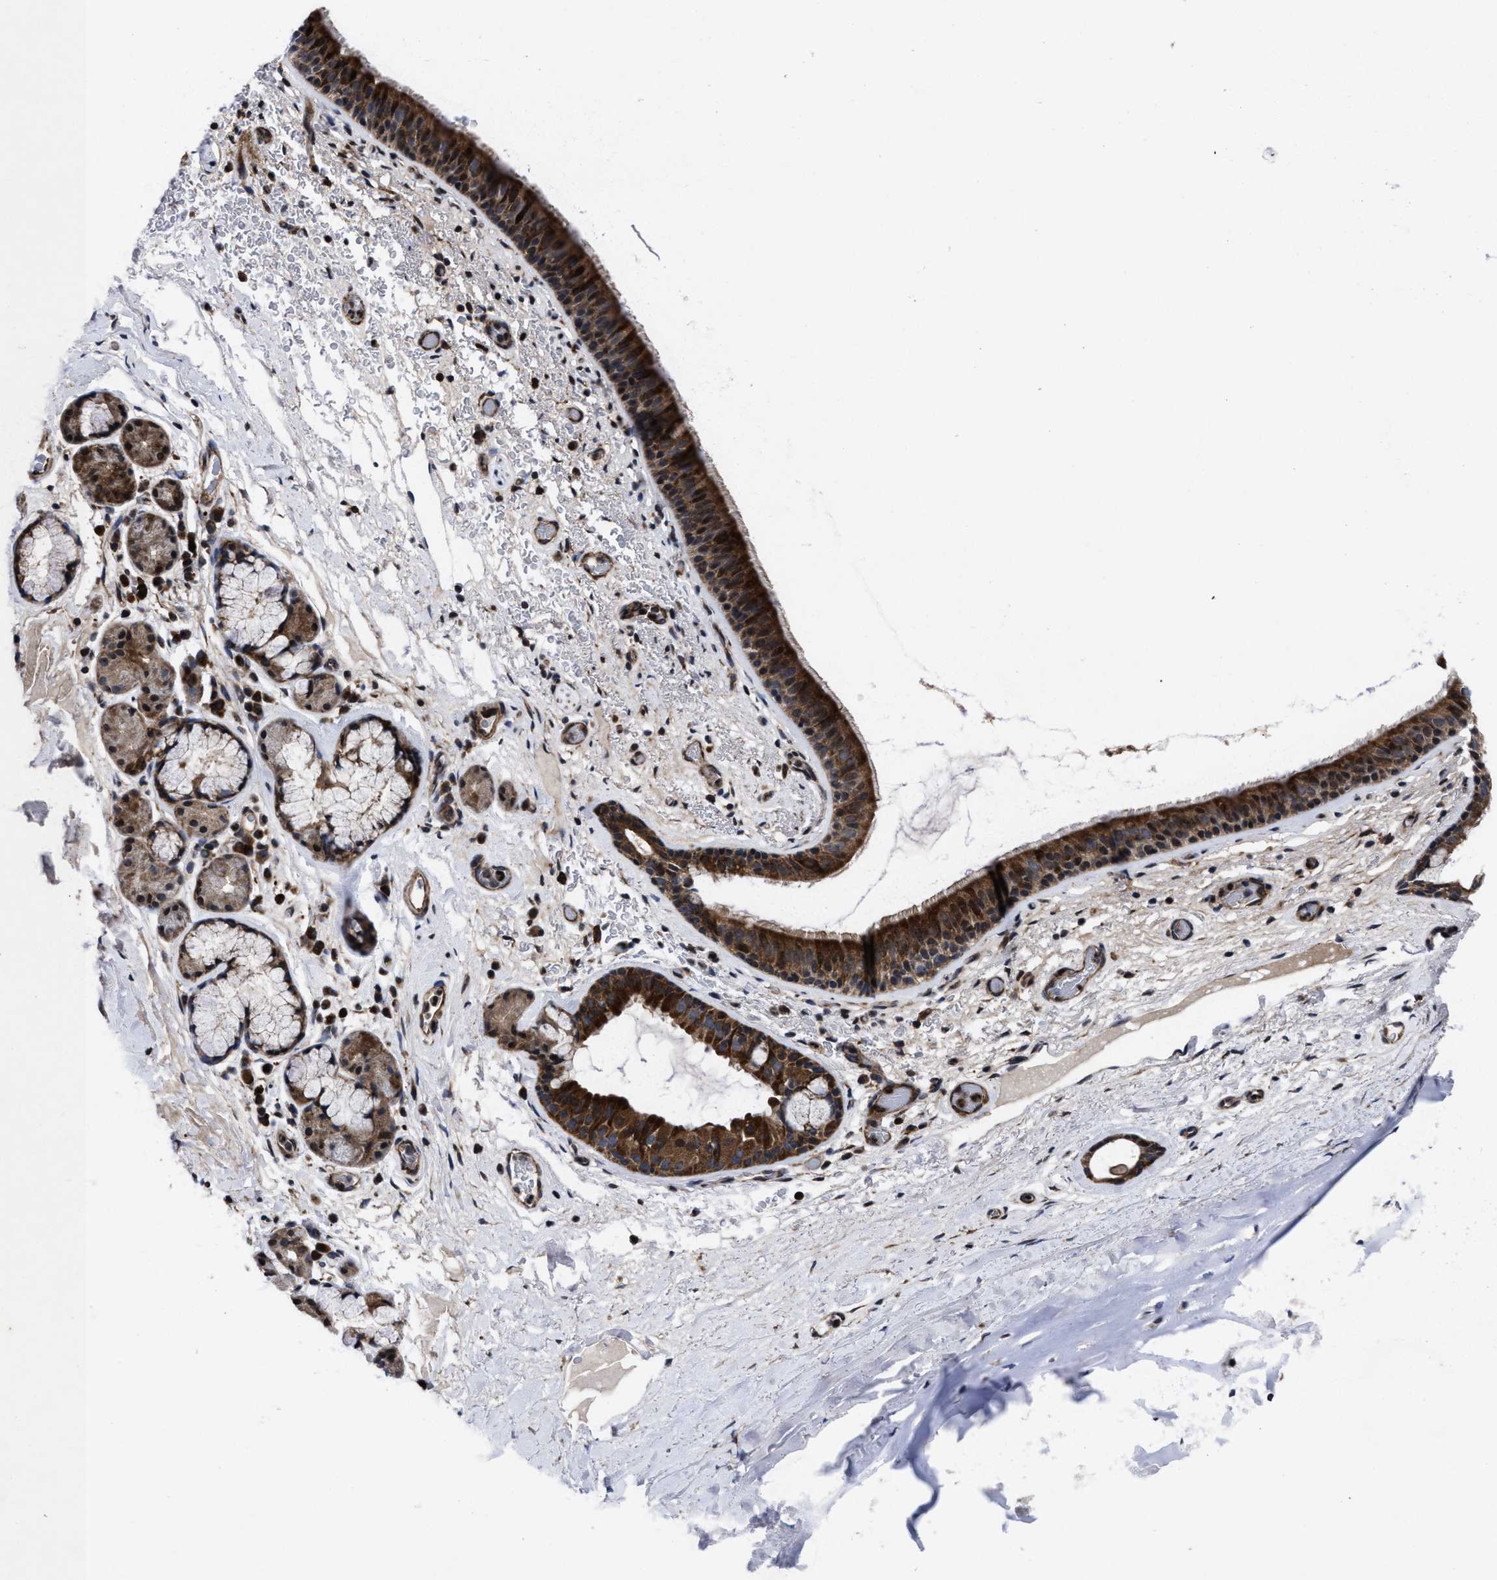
{"staining": {"intensity": "strong", "quantity": ">75%", "location": "cytoplasmic/membranous"}, "tissue": "bronchus", "cell_type": "Respiratory epithelial cells", "image_type": "normal", "snomed": [{"axis": "morphology", "description": "Normal tissue, NOS"}, {"axis": "topography", "description": "Cartilage tissue"}], "caption": "Immunohistochemical staining of benign bronchus displays strong cytoplasmic/membranous protein expression in approximately >75% of respiratory epithelial cells. (Stains: DAB in brown, nuclei in blue, Microscopy: brightfield microscopy at high magnification).", "gene": "MRPL50", "patient": {"sex": "female", "age": 63}}